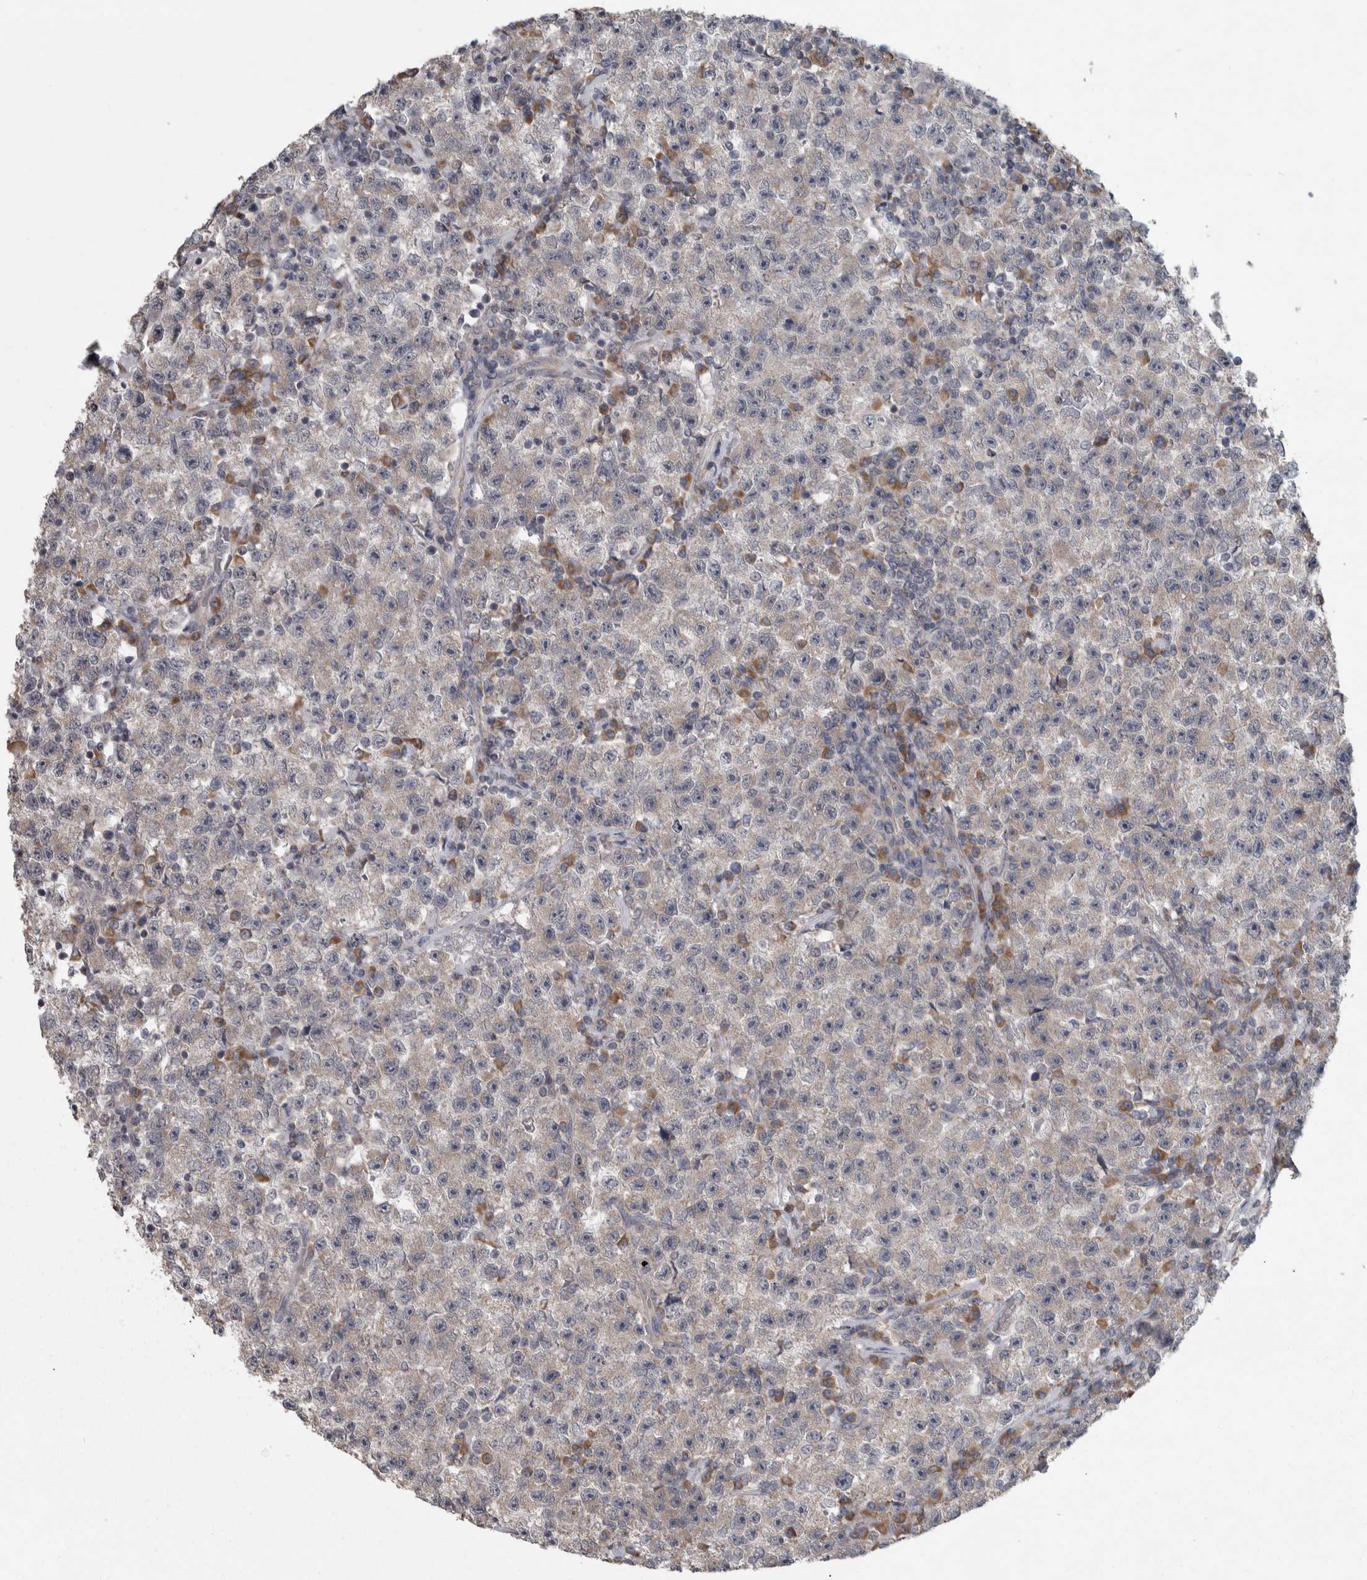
{"staining": {"intensity": "negative", "quantity": "none", "location": "none"}, "tissue": "testis cancer", "cell_type": "Tumor cells", "image_type": "cancer", "snomed": [{"axis": "morphology", "description": "Seminoma, NOS"}, {"axis": "topography", "description": "Testis"}], "caption": "Tumor cells are negative for brown protein staining in testis cancer.", "gene": "SRP68", "patient": {"sex": "male", "age": 22}}